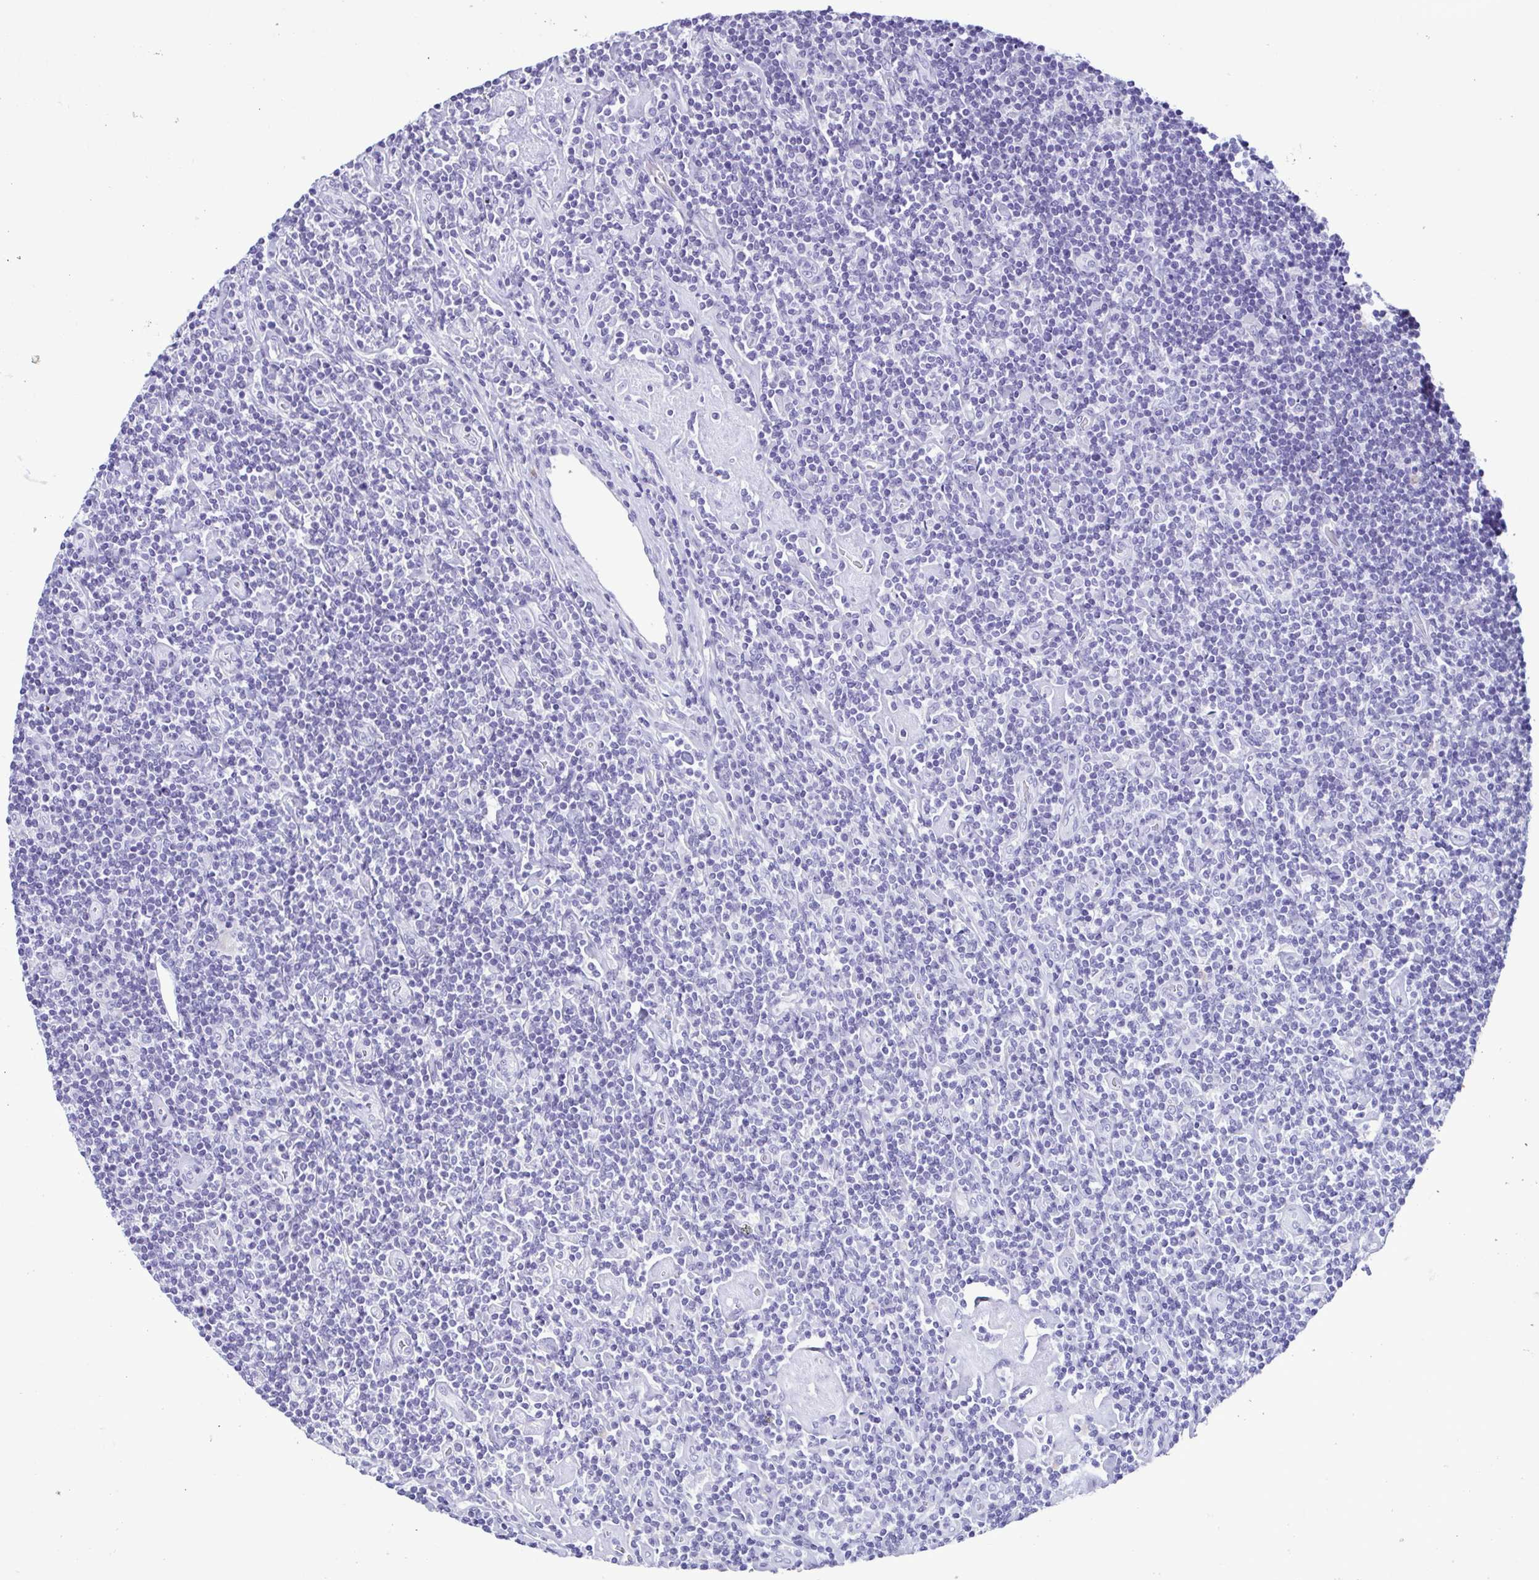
{"staining": {"intensity": "negative", "quantity": "none", "location": "none"}, "tissue": "lymphoma", "cell_type": "Tumor cells", "image_type": "cancer", "snomed": [{"axis": "morphology", "description": "Hodgkin's disease, NOS"}, {"axis": "topography", "description": "Lymph node"}], "caption": "Immunohistochemical staining of Hodgkin's disease shows no significant staining in tumor cells.", "gene": "SPATA16", "patient": {"sex": "male", "age": 40}}